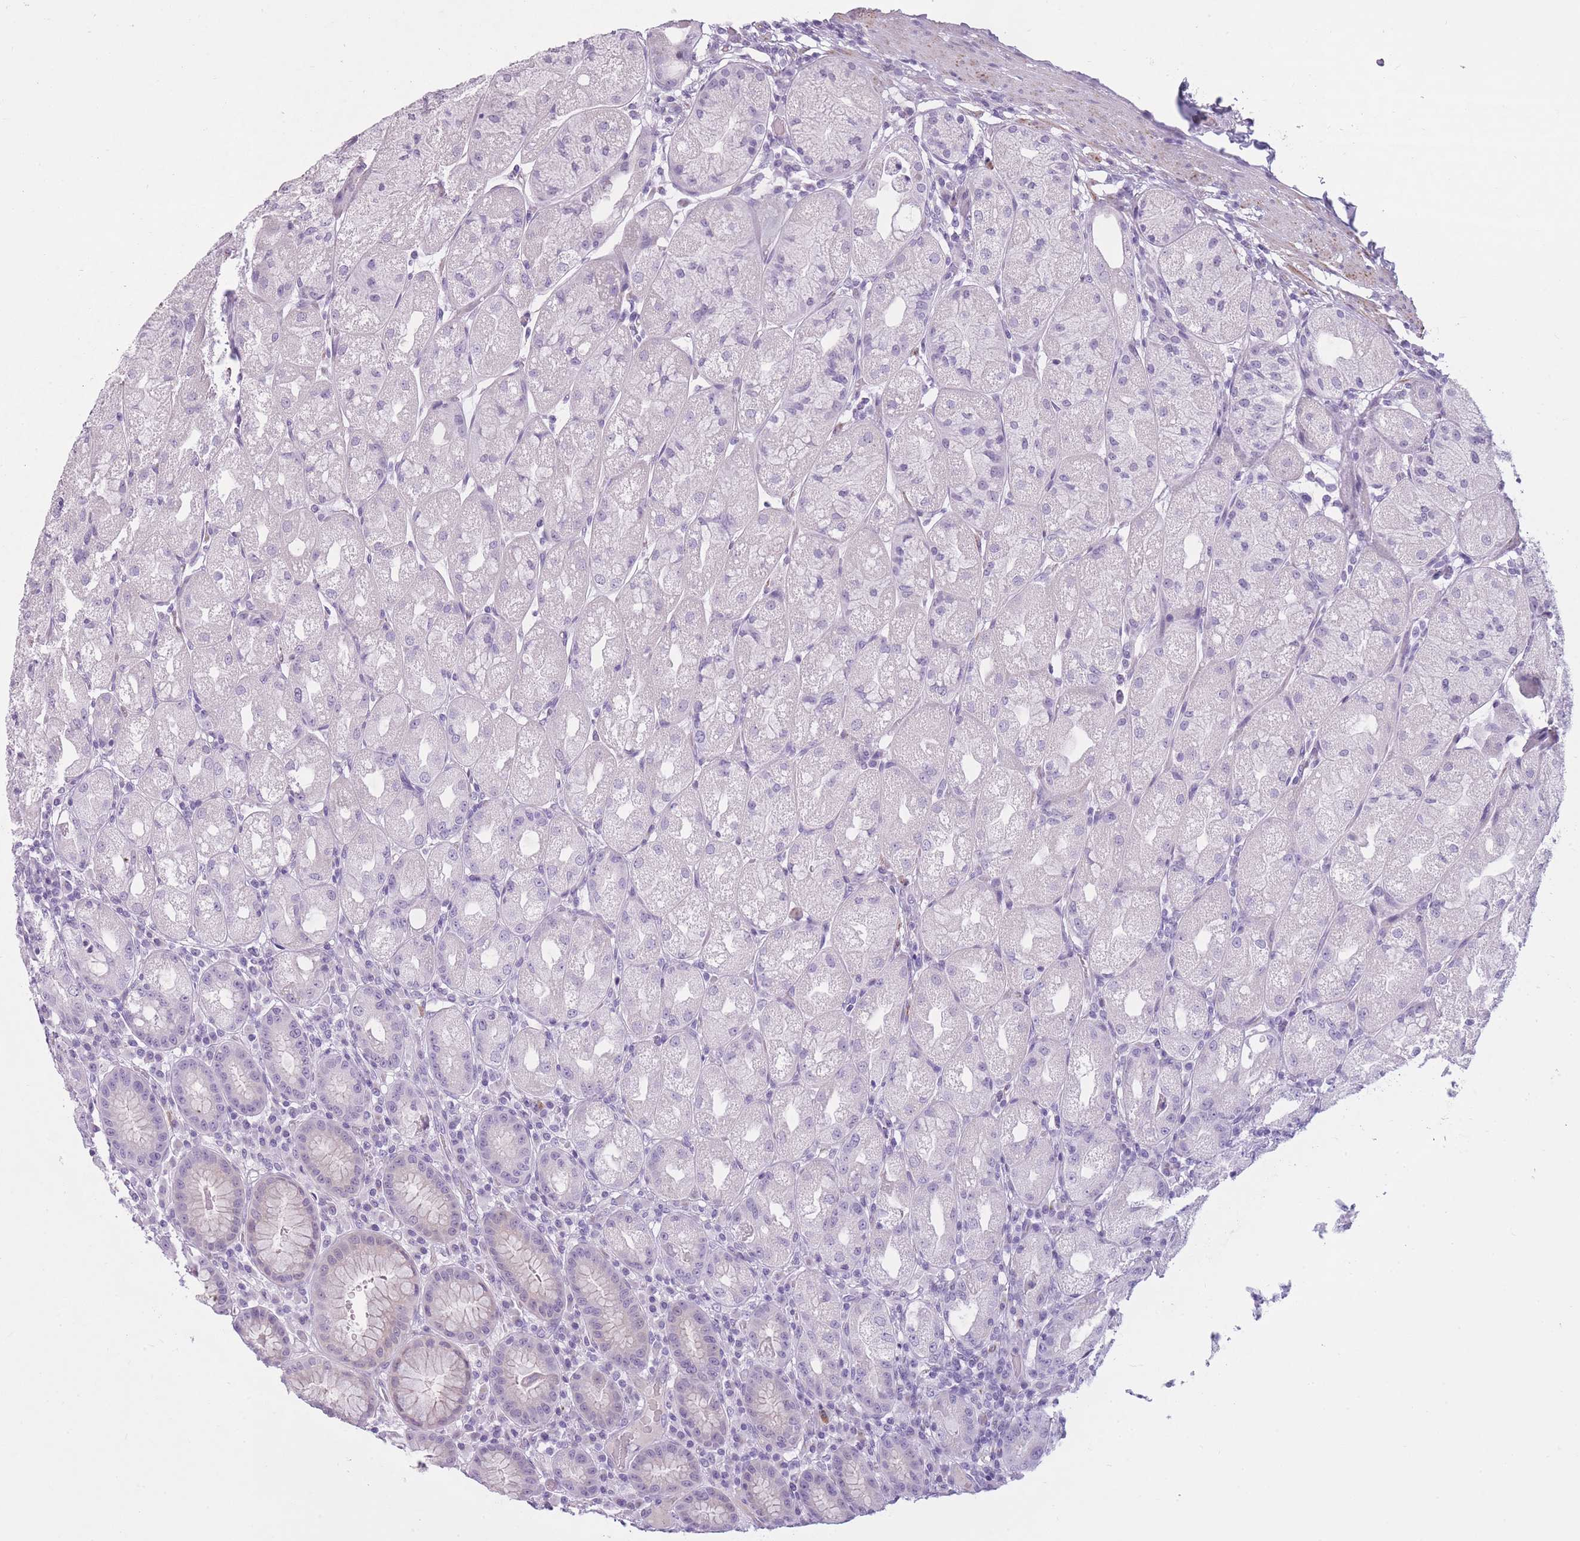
{"staining": {"intensity": "negative", "quantity": "none", "location": "none"}, "tissue": "stomach", "cell_type": "Glandular cells", "image_type": "normal", "snomed": [{"axis": "morphology", "description": "Normal tissue, NOS"}, {"axis": "topography", "description": "Stomach, upper"}], "caption": "This histopathology image is of normal stomach stained with IHC to label a protein in brown with the nuclei are counter-stained blue. There is no positivity in glandular cells. The staining was performed using DAB (3,3'-diaminobenzidine) to visualize the protein expression in brown, while the nuclei were stained in blue with hematoxylin (Magnification: 20x).", "gene": "GOLGA6A", "patient": {"sex": "male", "age": 52}}